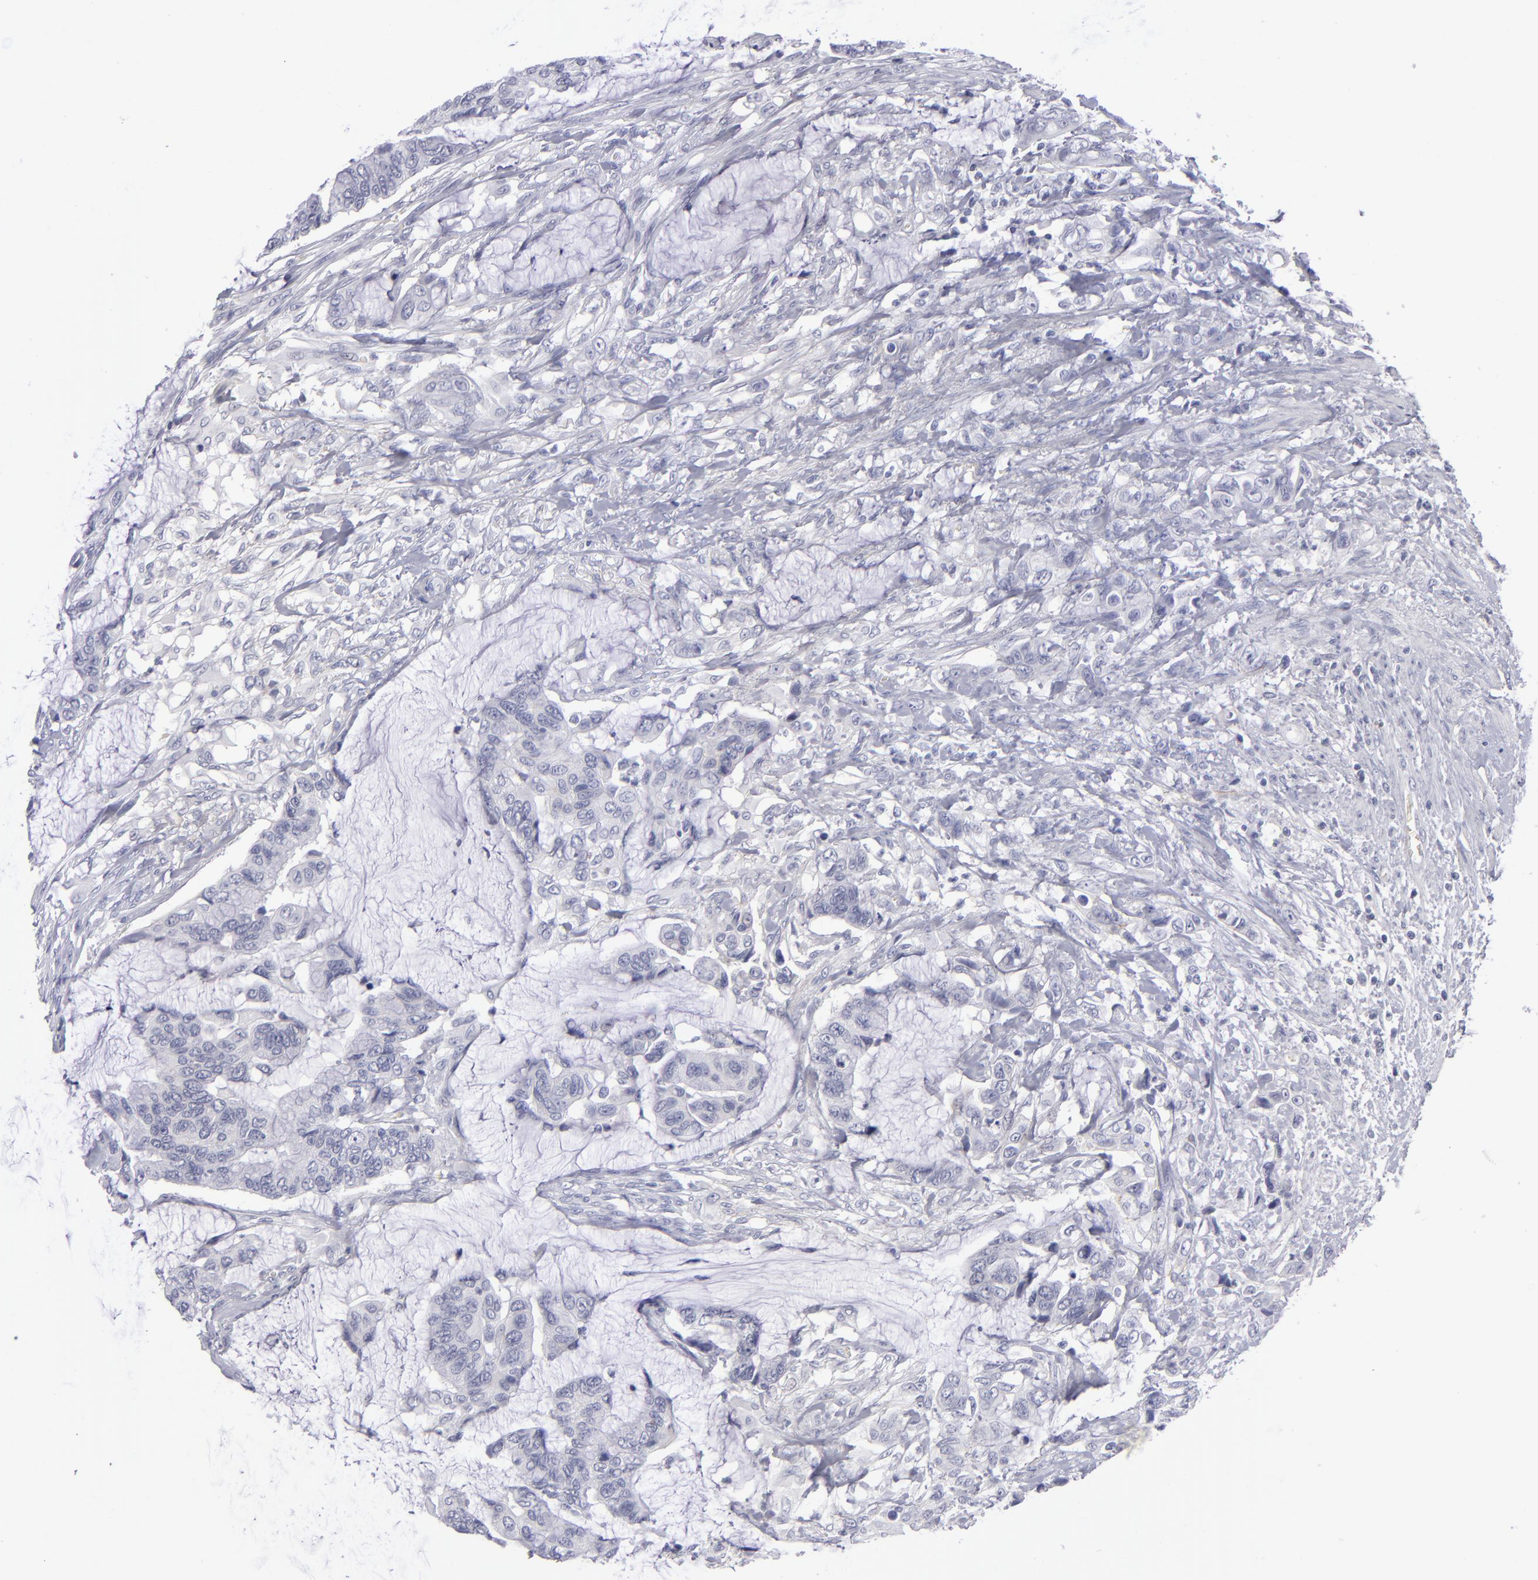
{"staining": {"intensity": "negative", "quantity": "none", "location": "none"}, "tissue": "colorectal cancer", "cell_type": "Tumor cells", "image_type": "cancer", "snomed": [{"axis": "morphology", "description": "Adenocarcinoma, NOS"}, {"axis": "topography", "description": "Rectum"}], "caption": "Human colorectal adenocarcinoma stained for a protein using IHC shows no positivity in tumor cells.", "gene": "ITGB4", "patient": {"sex": "female", "age": 59}}